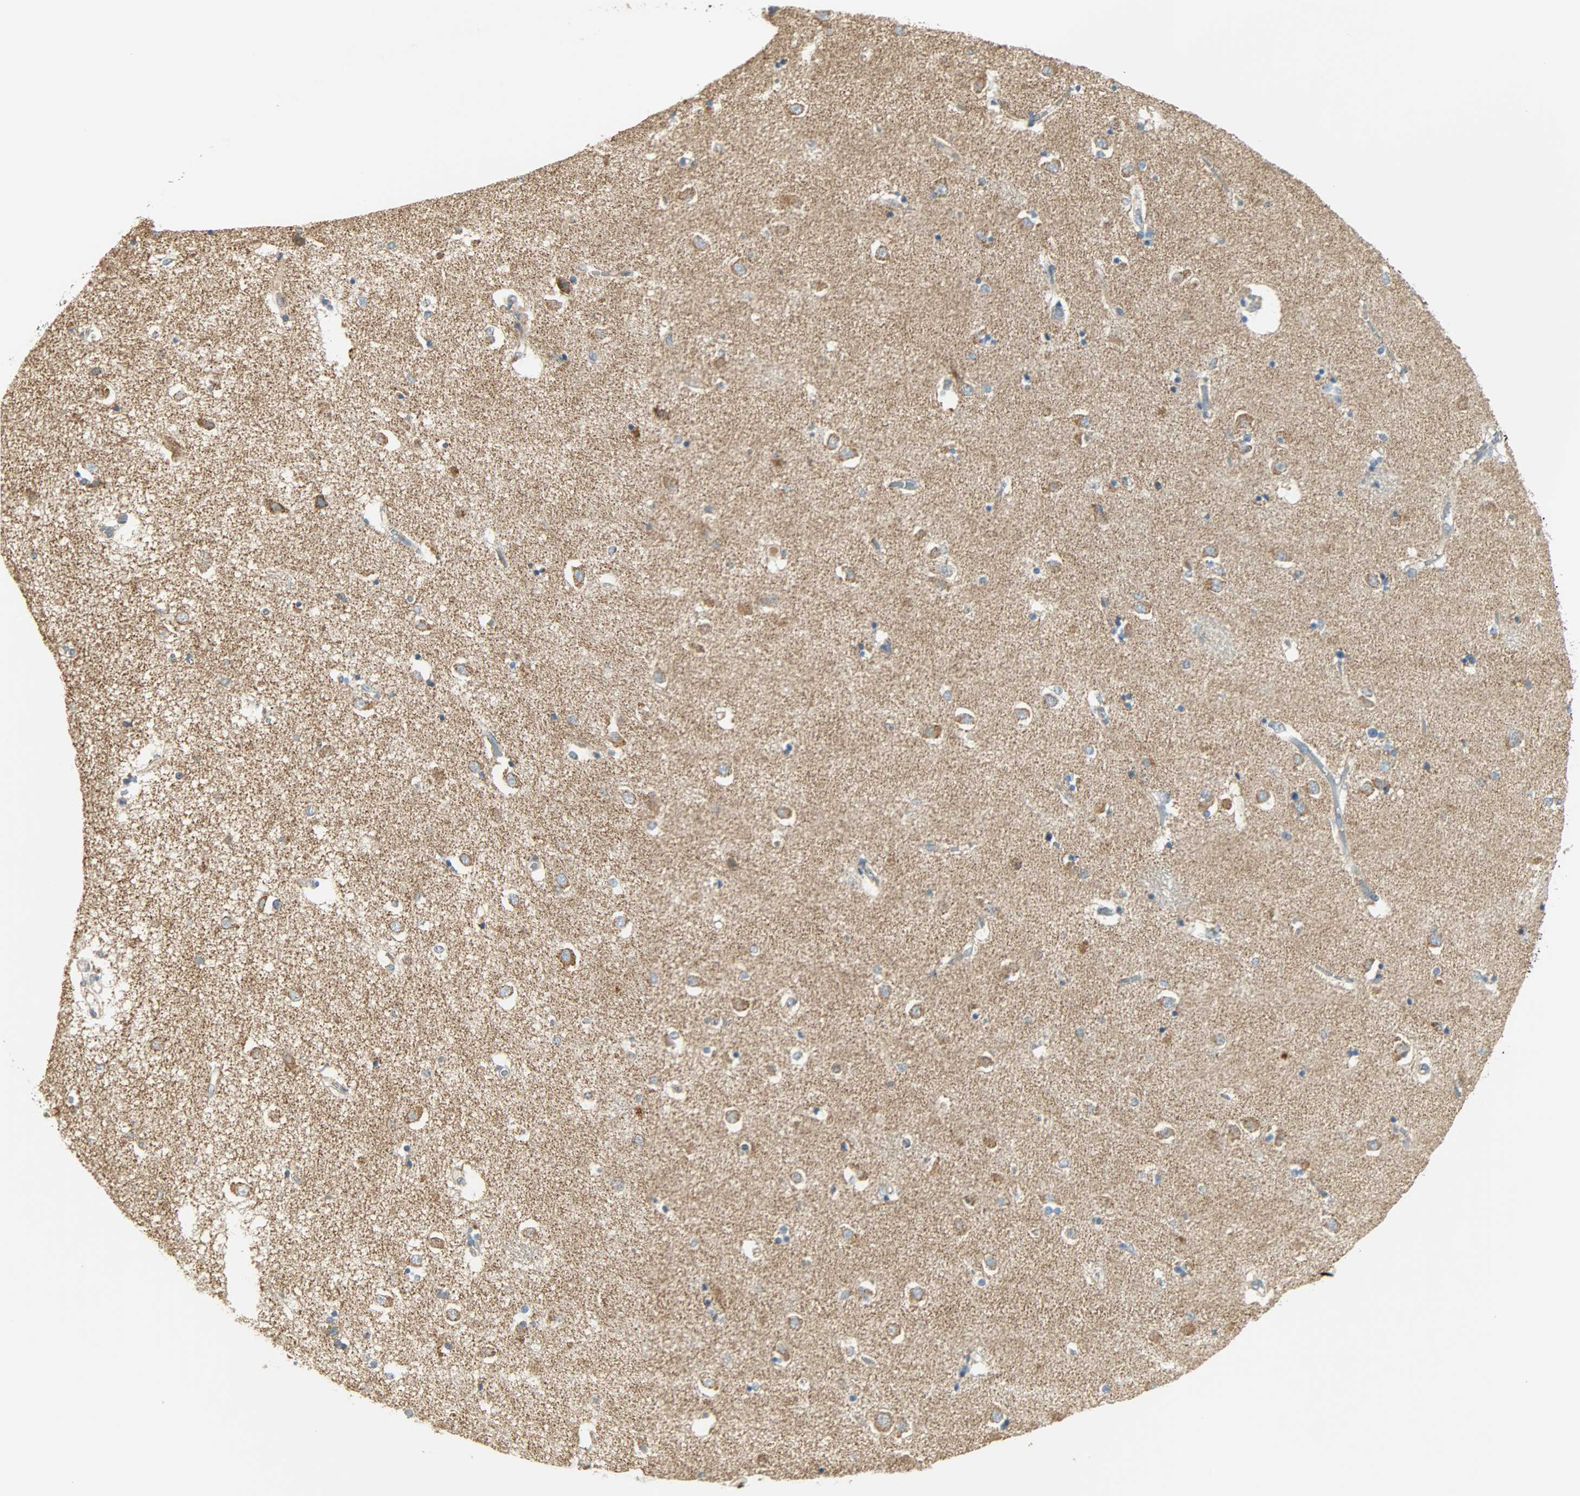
{"staining": {"intensity": "moderate", "quantity": "<25%", "location": "cytoplasmic/membranous"}, "tissue": "caudate", "cell_type": "Glial cells", "image_type": "normal", "snomed": [{"axis": "morphology", "description": "Normal tissue, NOS"}, {"axis": "topography", "description": "Lateral ventricle wall"}], "caption": "A histopathology image of human caudate stained for a protein displays moderate cytoplasmic/membranous brown staining in glial cells. The staining is performed using DAB brown chromogen to label protein expression. The nuclei are counter-stained blue using hematoxylin.", "gene": "NNT", "patient": {"sex": "female", "age": 54}}